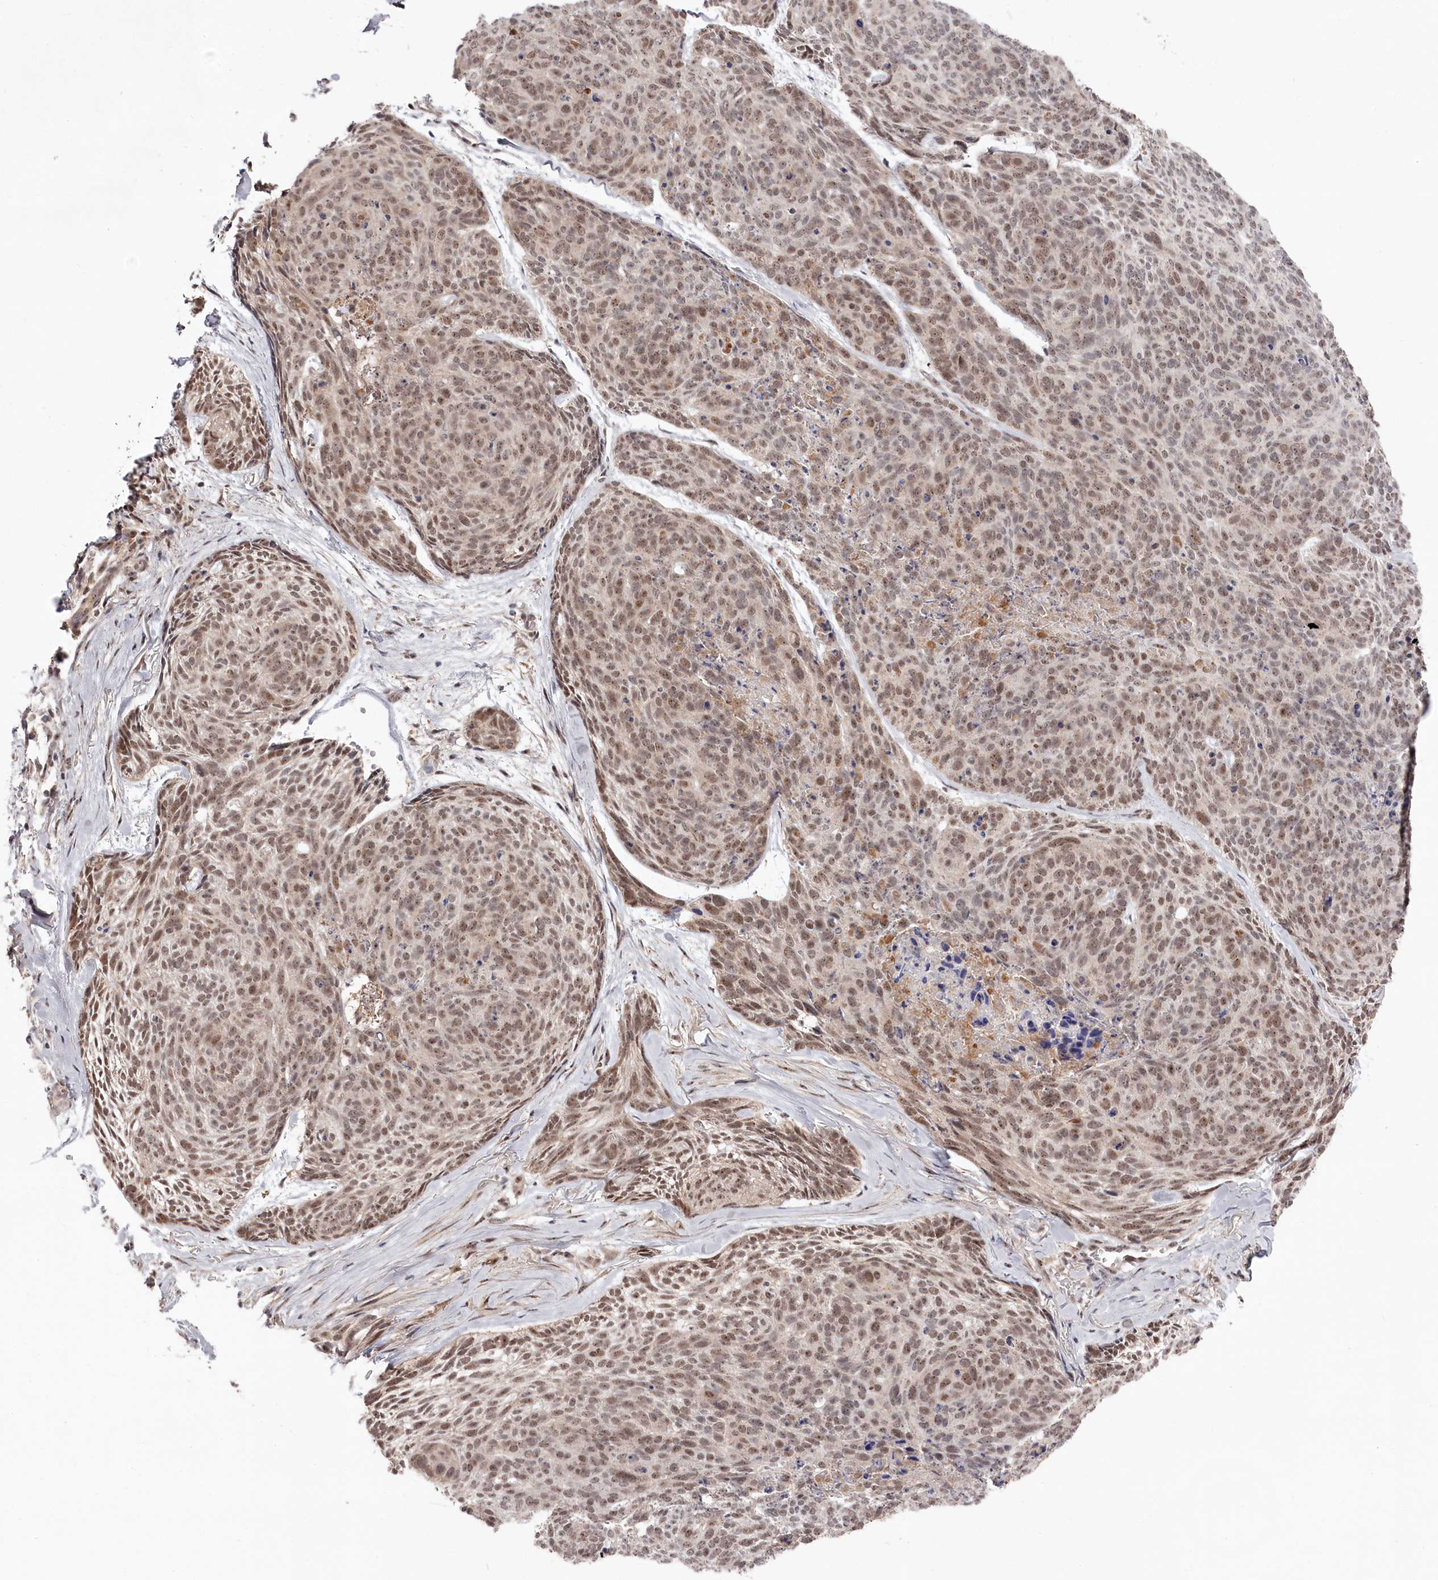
{"staining": {"intensity": "moderate", "quantity": "25%-75%", "location": "nuclear"}, "tissue": "skin cancer", "cell_type": "Tumor cells", "image_type": "cancer", "snomed": [{"axis": "morphology", "description": "Normal tissue, NOS"}, {"axis": "morphology", "description": "Basal cell carcinoma"}, {"axis": "topography", "description": "Skin"}], "caption": "This photomicrograph reveals immunohistochemistry (IHC) staining of human skin cancer (basal cell carcinoma), with medium moderate nuclear positivity in about 25%-75% of tumor cells.", "gene": "EXOSC1", "patient": {"sex": "male", "age": 66}}